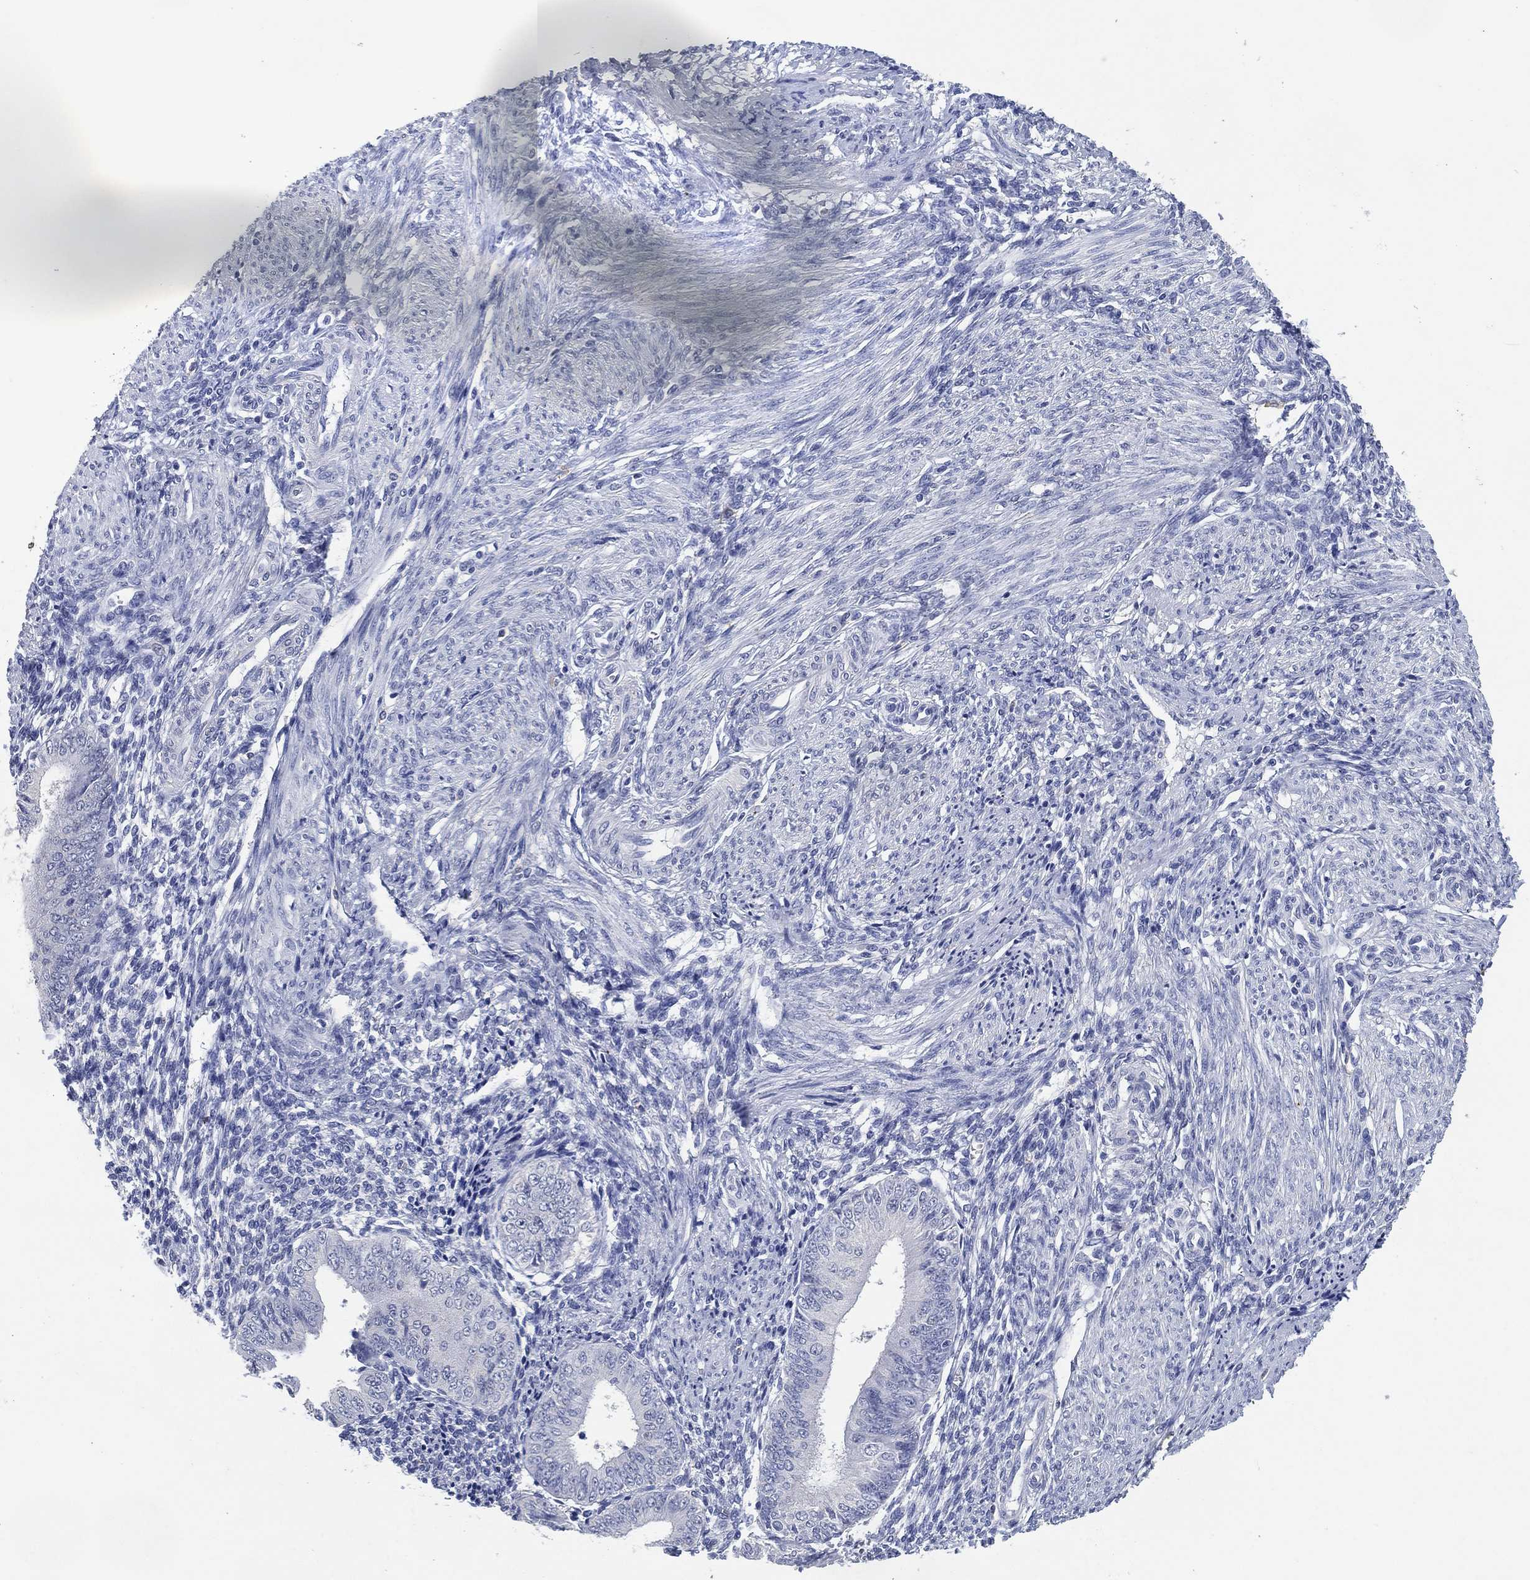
{"staining": {"intensity": "negative", "quantity": "none", "location": "none"}, "tissue": "endometrium", "cell_type": "Cells in endometrial stroma", "image_type": "normal", "snomed": [{"axis": "morphology", "description": "Normal tissue, NOS"}, {"axis": "topography", "description": "Endometrium"}], "caption": "Immunohistochemical staining of normal human endometrium displays no significant positivity in cells in endometrial stroma.", "gene": "FSCN2", "patient": {"sex": "female", "age": 39}}